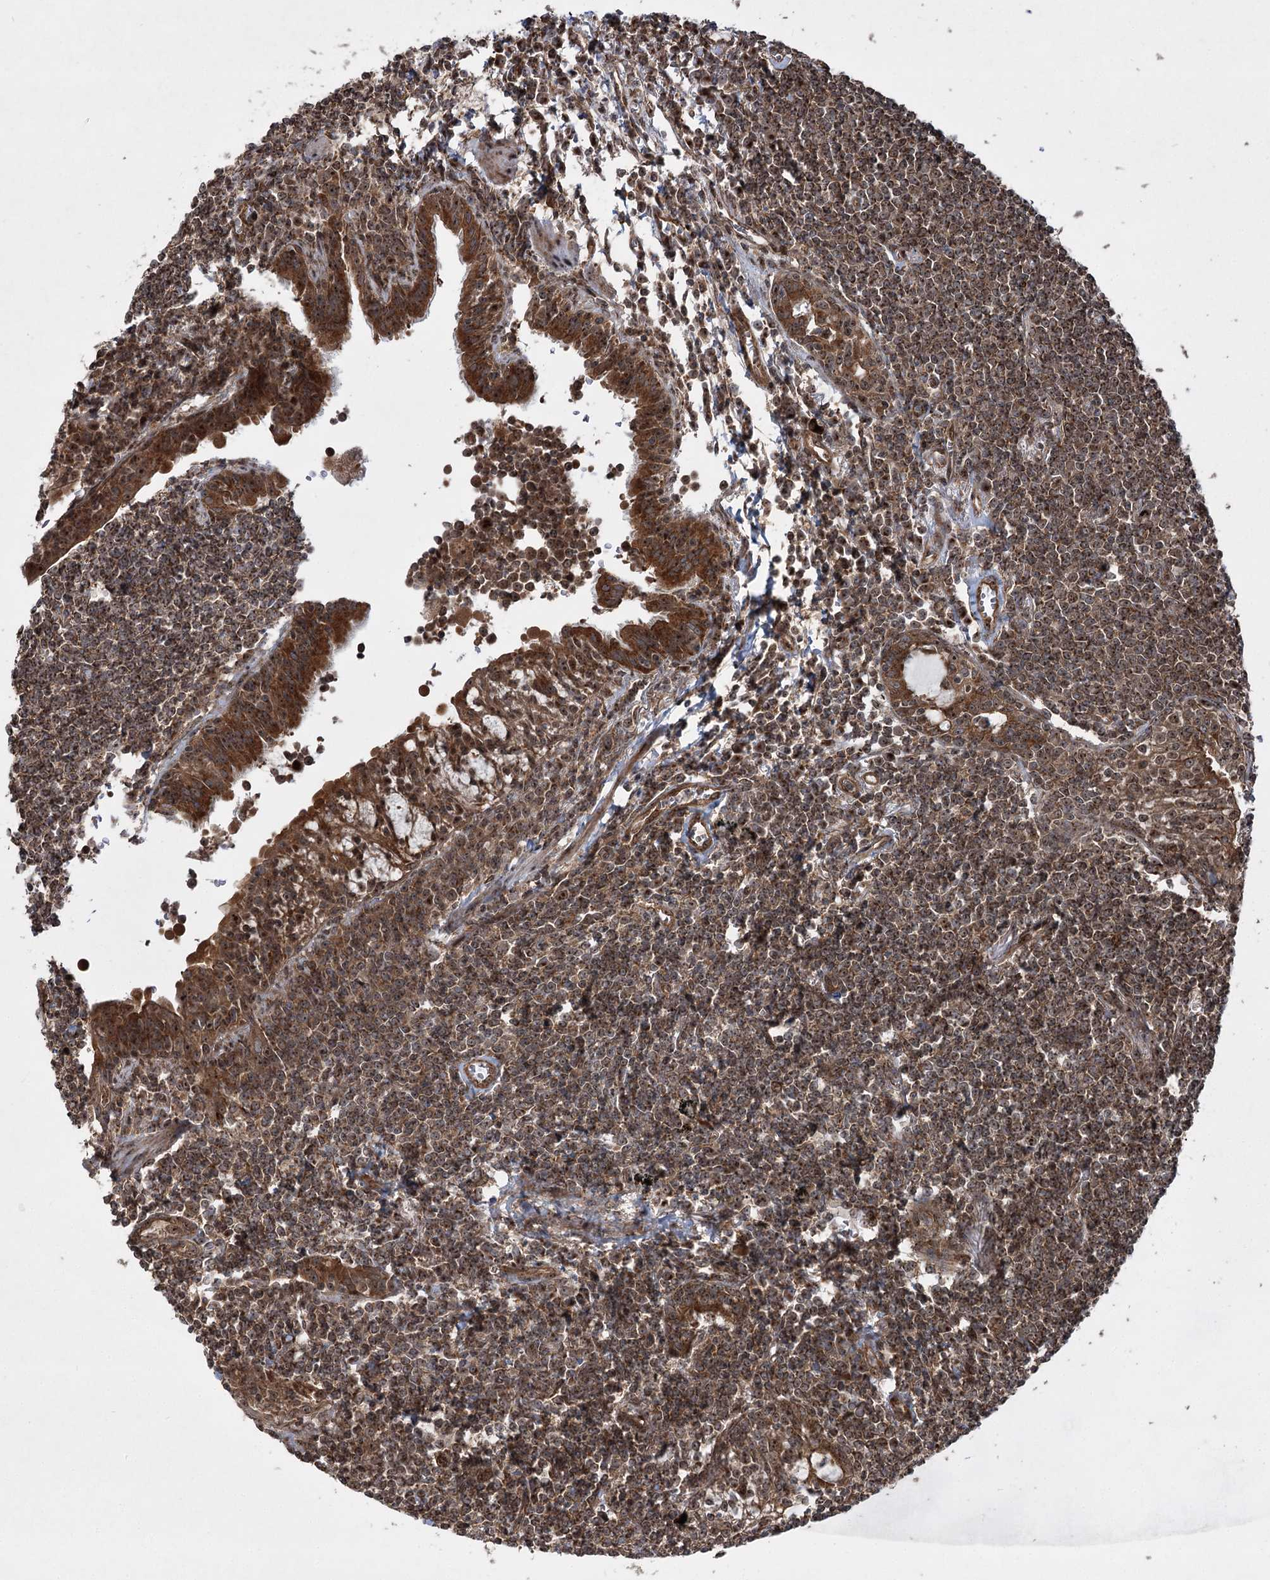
{"staining": {"intensity": "moderate", "quantity": ">75%", "location": "cytoplasmic/membranous,nuclear"}, "tissue": "lymphoma", "cell_type": "Tumor cells", "image_type": "cancer", "snomed": [{"axis": "morphology", "description": "Malignant lymphoma, non-Hodgkin's type, Low grade"}, {"axis": "topography", "description": "Lung"}], "caption": "Immunohistochemical staining of lymphoma demonstrates moderate cytoplasmic/membranous and nuclear protein expression in about >75% of tumor cells.", "gene": "SERINC5", "patient": {"sex": "female", "age": 71}}